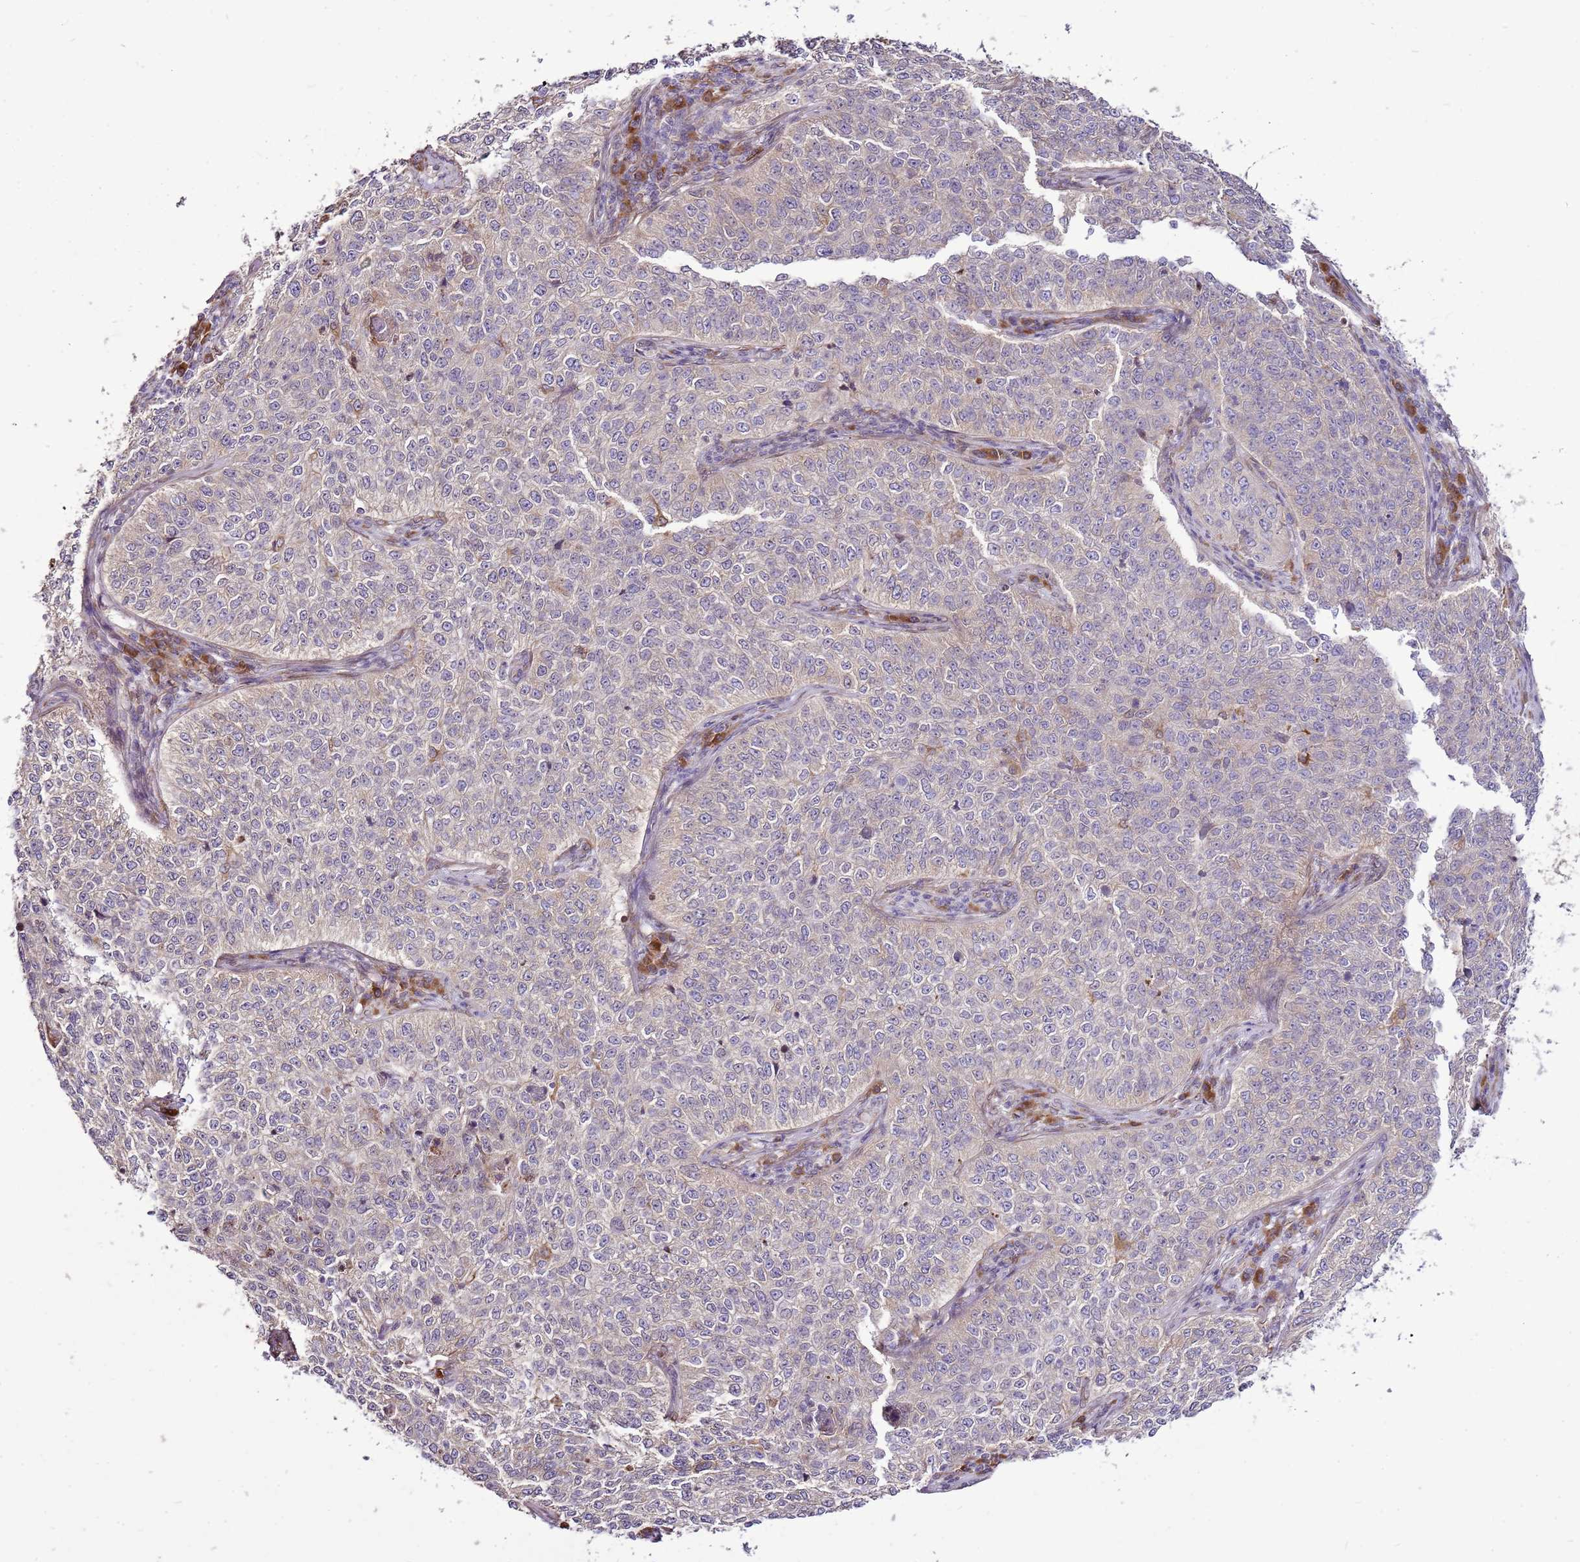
{"staining": {"intensity": "negative", "quantity": "none", "location": "none"}, "tissue": "cervical cancer", "cell_type": "Tumor cells", "image_type": "cancer", "snomed": [{"axis": "morphology", "description": "Squamous cell carcinoma, NOS"}, {"axis": "topography", "description": "Cervix"}], "caption": "A high-resolution micrograph shows immunohistochemistry (IHC) staining of squamous cell carcinoma (cervical), which displays no significant expression in tumor cells.", "gene": "TMED10", "patient": {"sex": "female", "age": 35}}